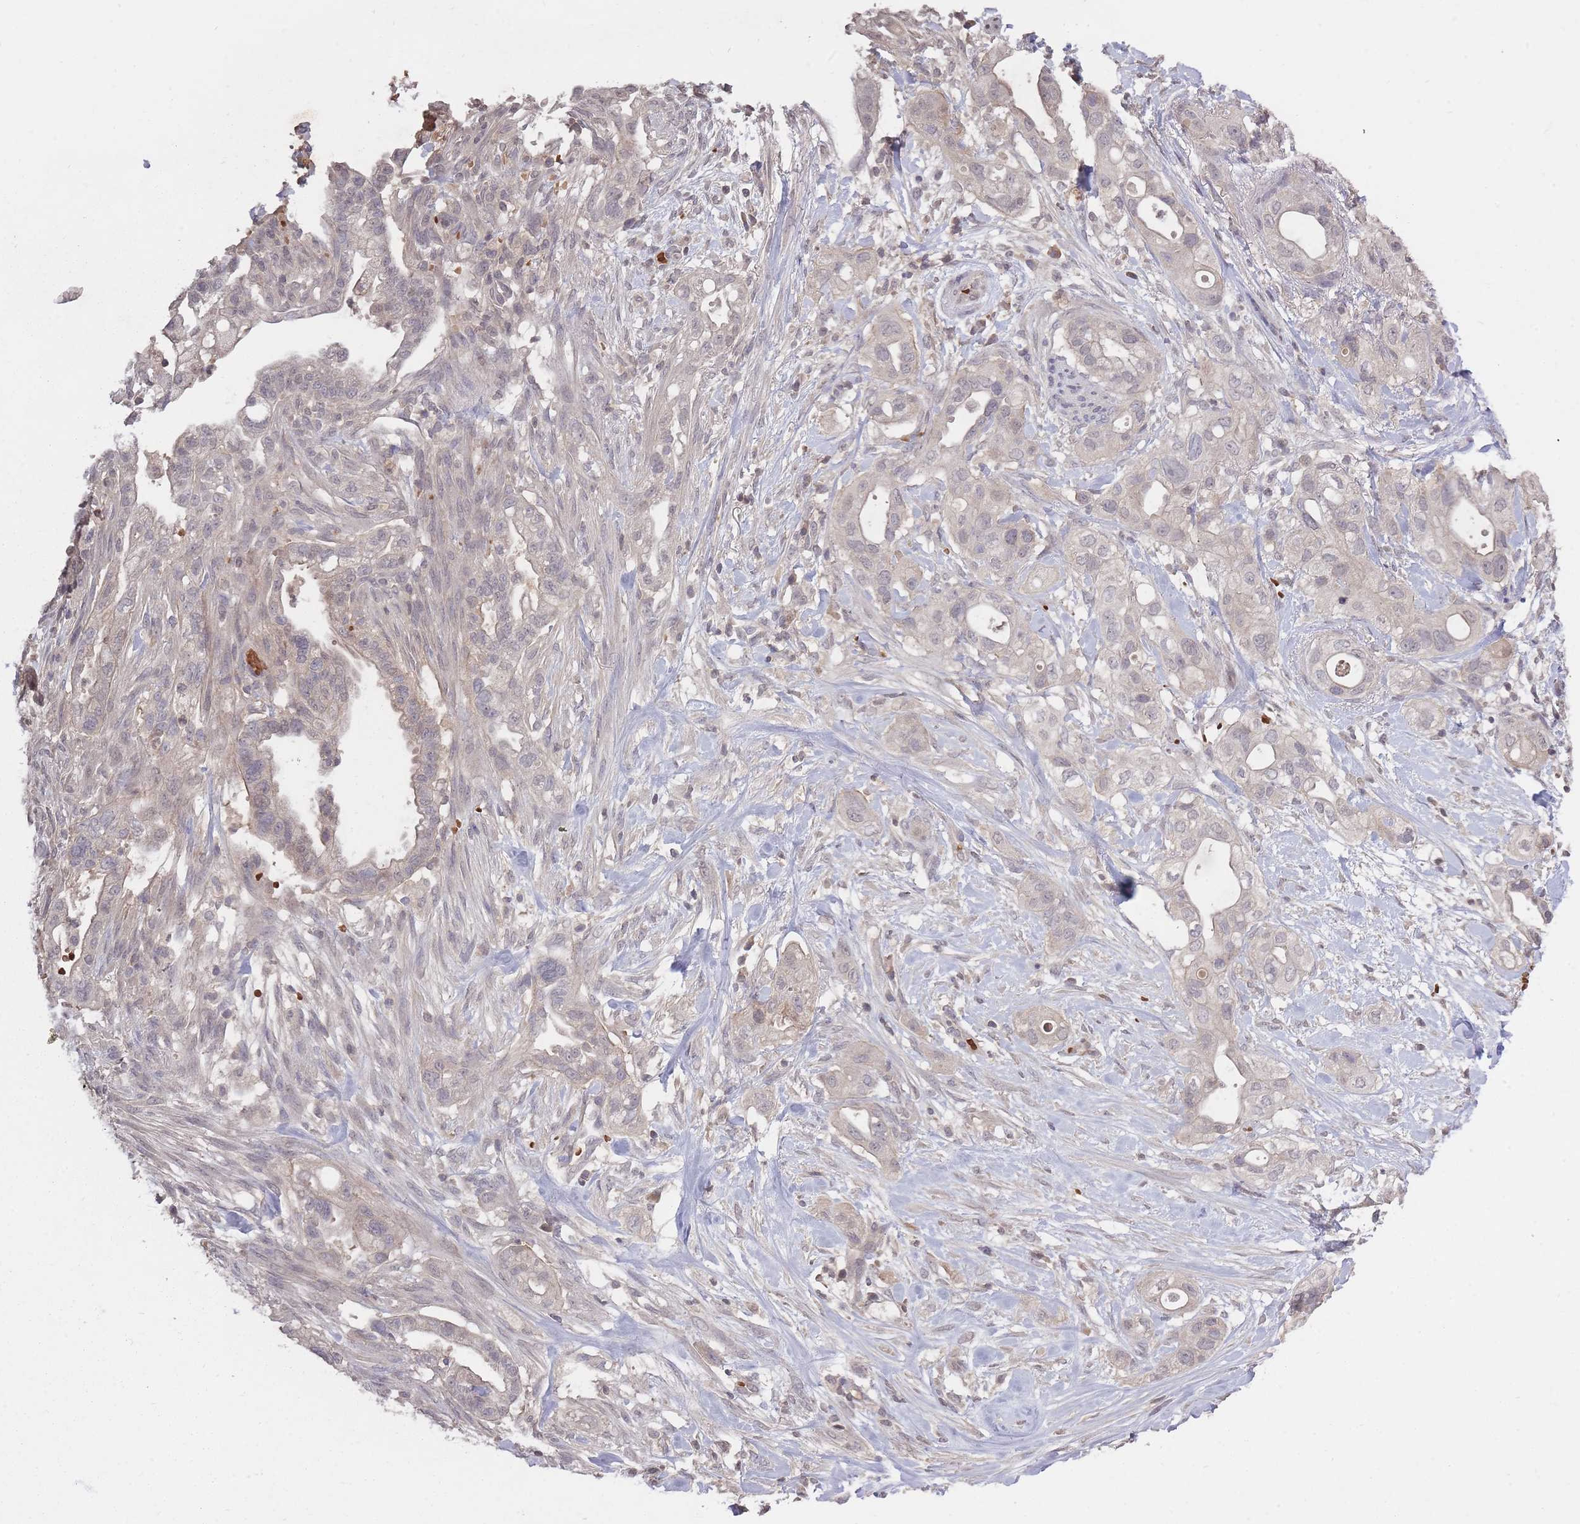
{"staining": {"intensity": "negative", "quantity": "none", "location": "none"}, "tissue": "pancreatic cancer", "cell_type": "Tumor cells", "image_type": "cancer", "snomed": [{"axis": "morphology", "description": "Adenocarcinoma, NOS"}, {"axis": "topography", "description": "Pancreas"}], "caption": "Histopathology image shows no significant protein staining in tumor cells of pancreatic cancer (adenocarcinoma).", "gene": "ADCYAP1R1", "patient": {"sex": "male", "age": 44}}